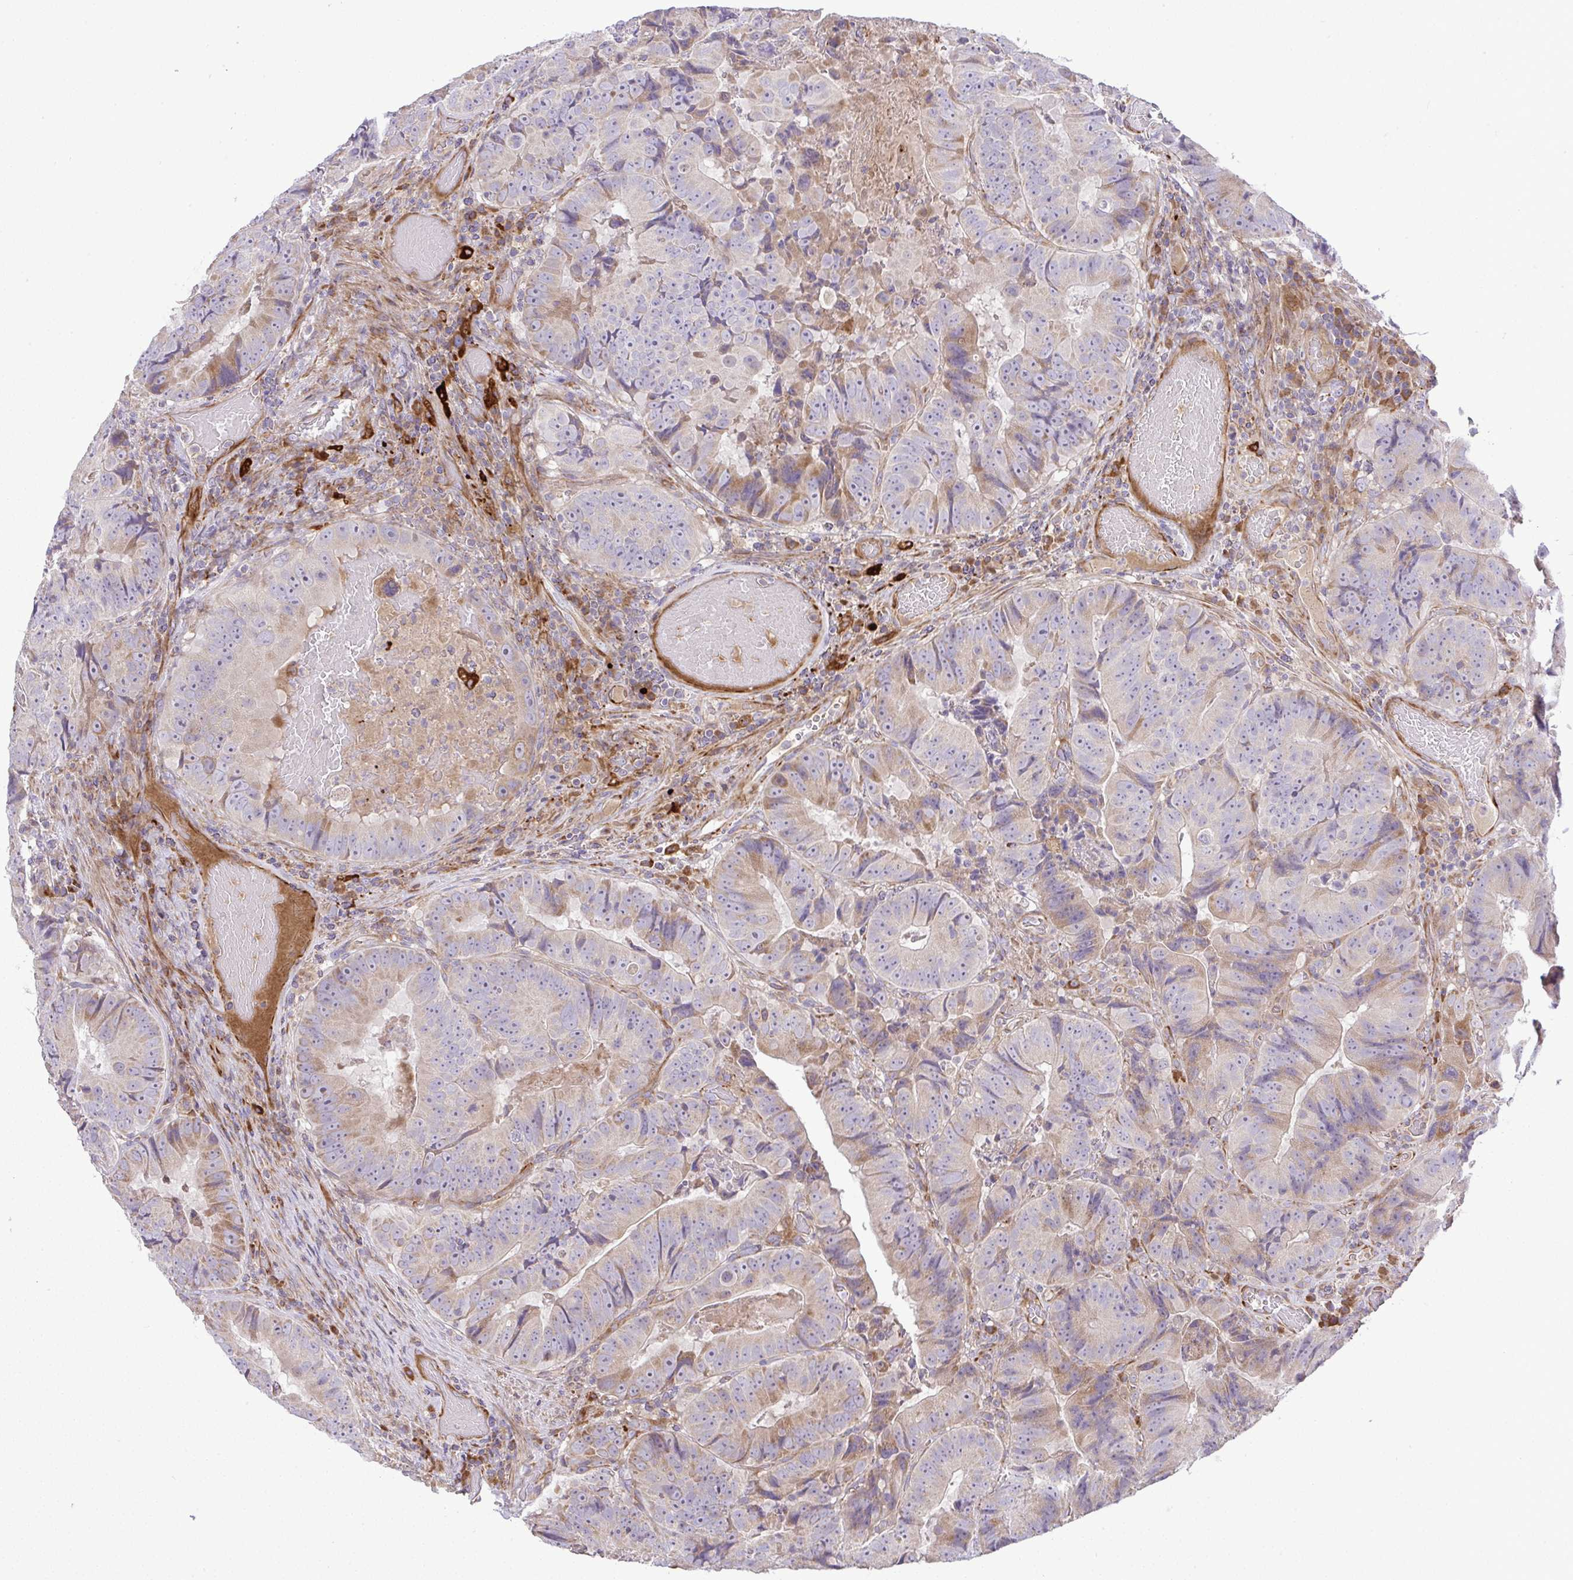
{"staining": {"intensity": "moderate", "quantity": "<25%", "location": "cytoplasmic/membranous"}, "tissue": "colorectal cancer", "cell_type": "Tumor cells", "image_type": "cancer", "snomed": [{"axis": "morphology", "description": "Adenocarcinoma, NOS"}, {"axis": "topography", "description": "Colon"}], "caption": "Immunohistochemistry (IHC) histopathology image of adenocarcinoma (colorectal) stained for a protein (brown), which displays low levels of moderate cytoplasmic/membranous positivity in about <25% of tumor cells.", "gene": "GRID2", "patient": {"sex": "female", "age": 86}}